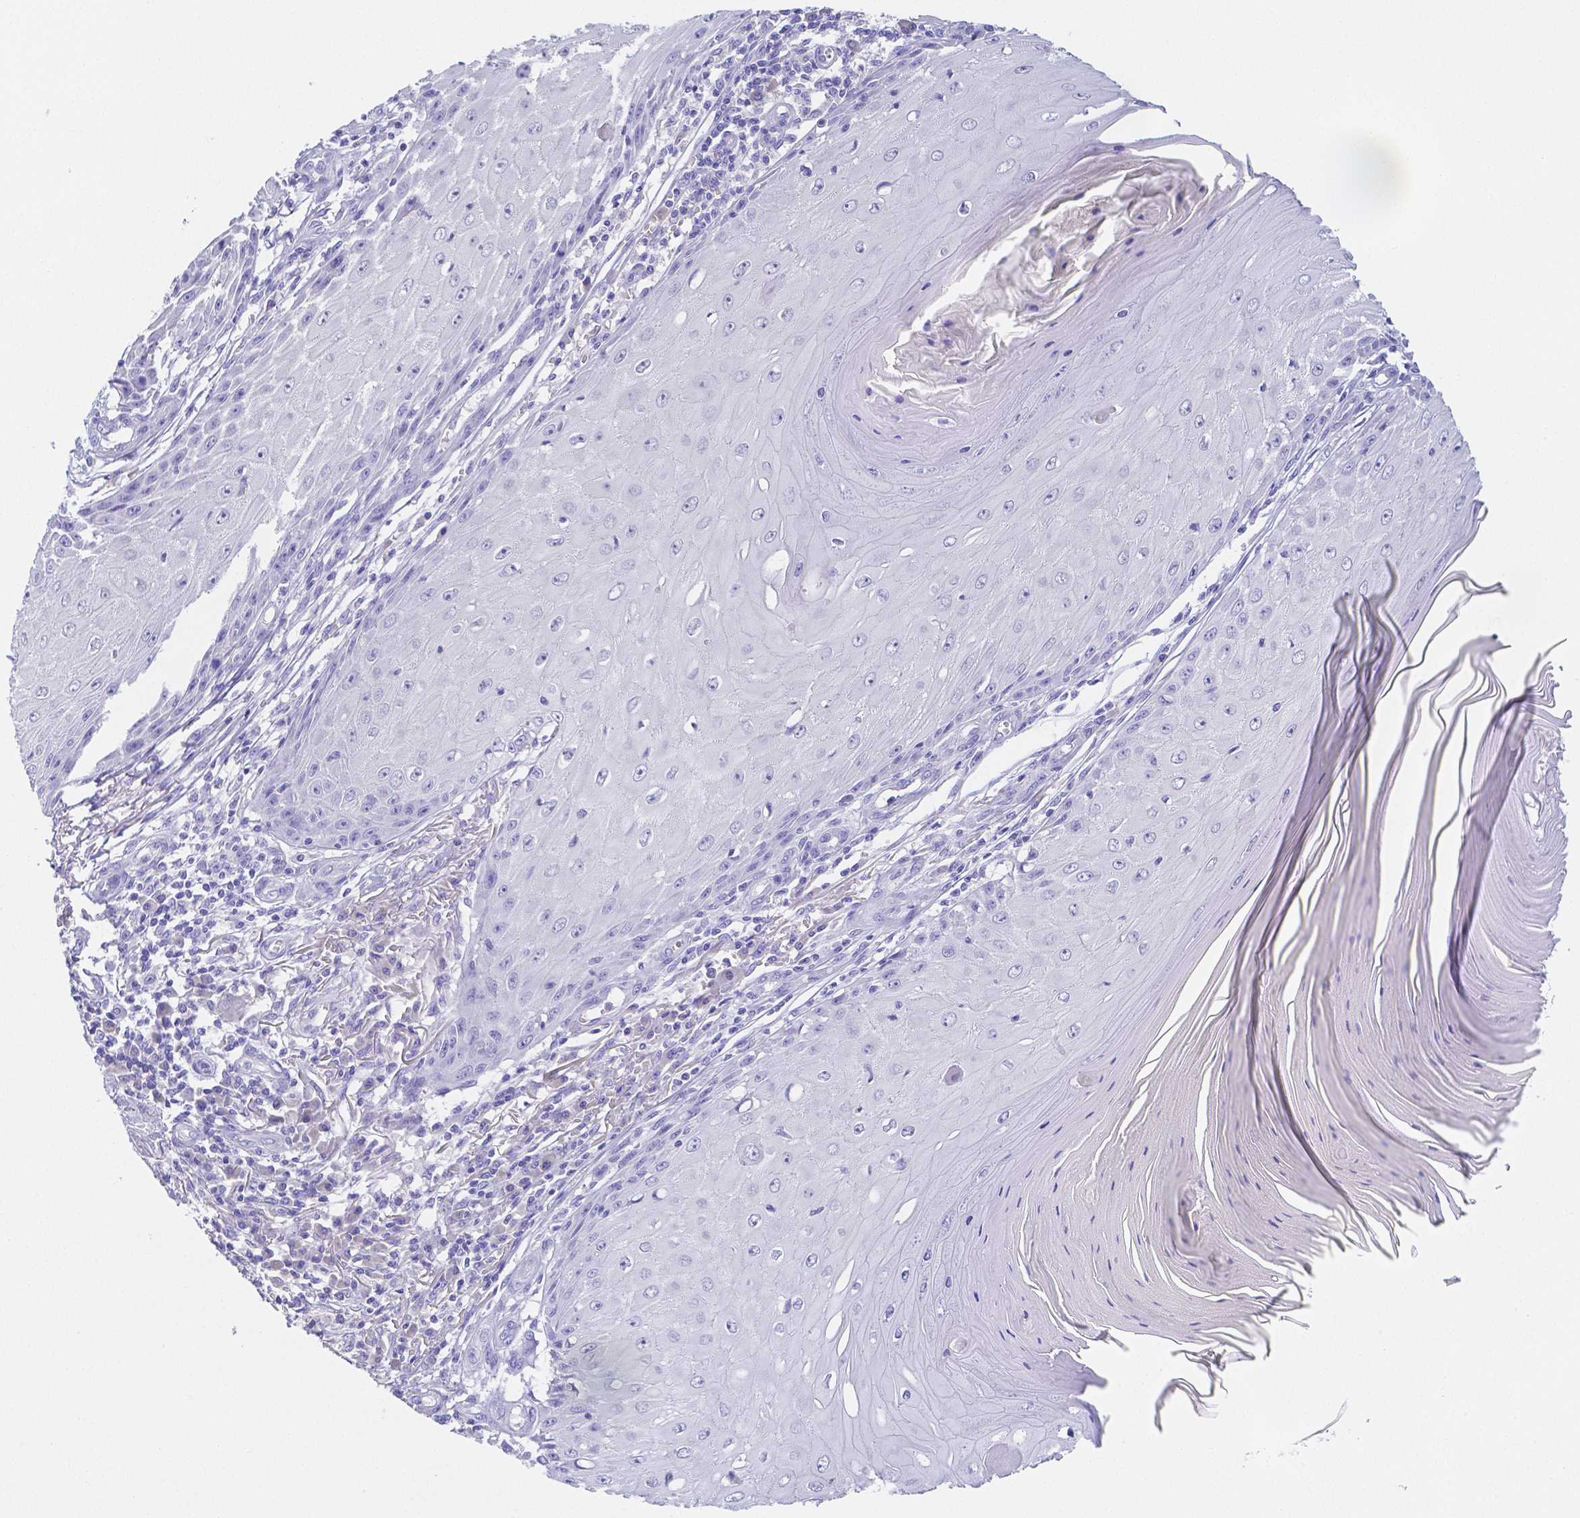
{"staining": {"intensity": "negative", "quantity": "none", "location": "none"}, "tissue": "skin cancer", "cell_type": "Tumor cells", "image_type": "cancer", "snomed": [{"axis": "morphology", "description": "Squamous cell carcinoma, NOS"}, {"axis": "topography", "description": "Skin"}], "caption": "The IHC histopathology image has no significant expression in tumor cells of skin cancer (squamous cell carcinoma) tissue. The staining is performed using DAB brown chromogen with nuclei counter-stained in using hematoxylin.", "gene": "ZG16B", "patient": {"sex": "female", "age": 73}}